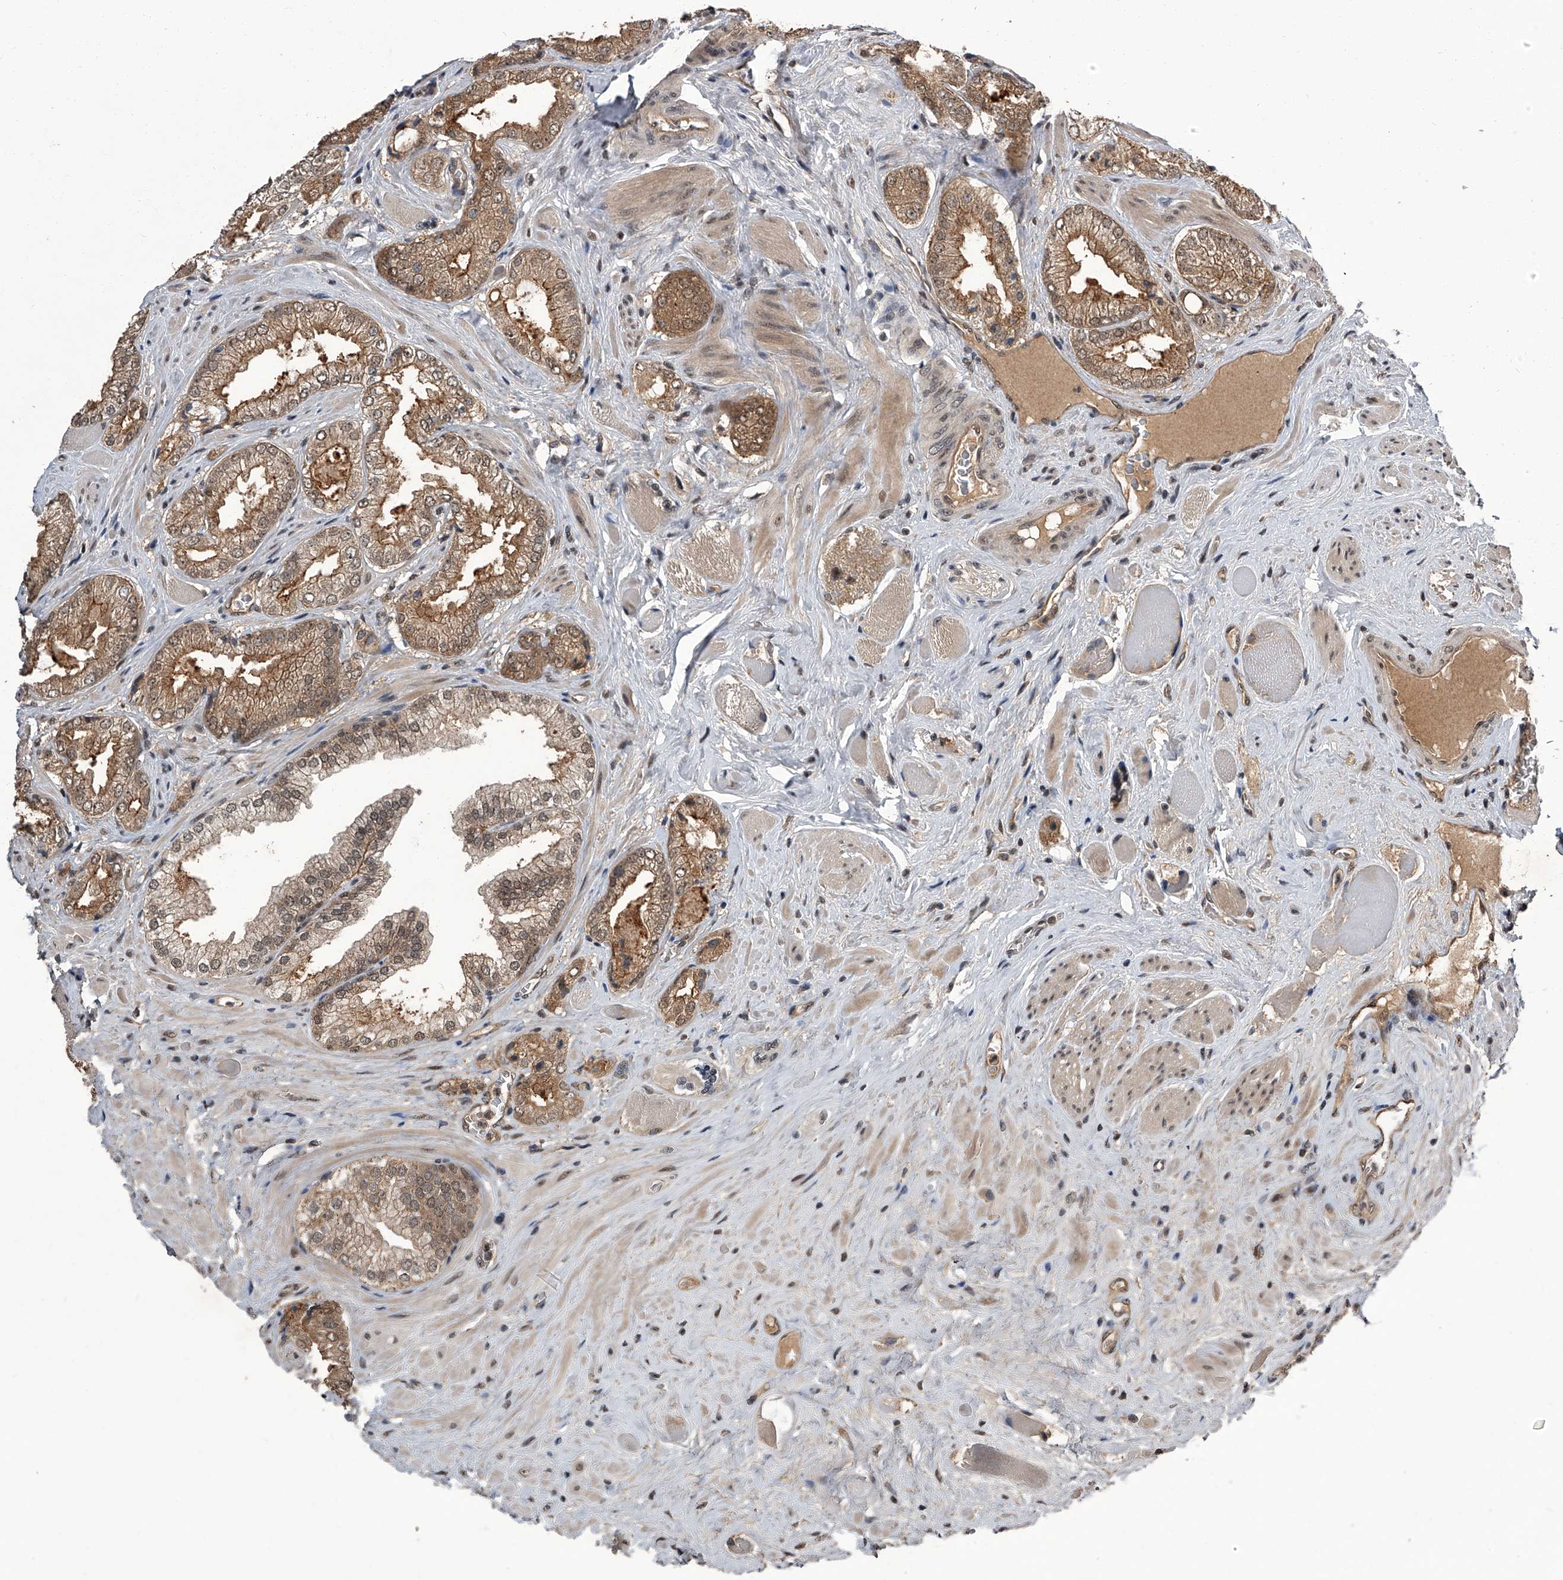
{"staining": {"intensity": "moderate", "quantity": ">75%", "location": "cytoplasmic/membranous"}, "tissue": "prostate cancer", "cell_type": "Tumor cells", "image_type": "cancer", "snomed": [{"axis": "morphology", "description": "Adenocarcinoma, High grade"}, {"axis": "topography", "description": "Prostate"}], "caption": "IHC staining of prostate cancer (adenocarcinoma (high-grade)), which displays medium levels of moderate cytoplasmic/membranous positivity in about >75% of tumor cells indicating moderate cytoplasmic/membranous protein positivity. The staining was performed using DAB (brown) for protein detection and nuclei were counterstained in hematoxylin (blue).", "gene": "SLC12A8", "patient": {"sex": "male", "age": 58}}